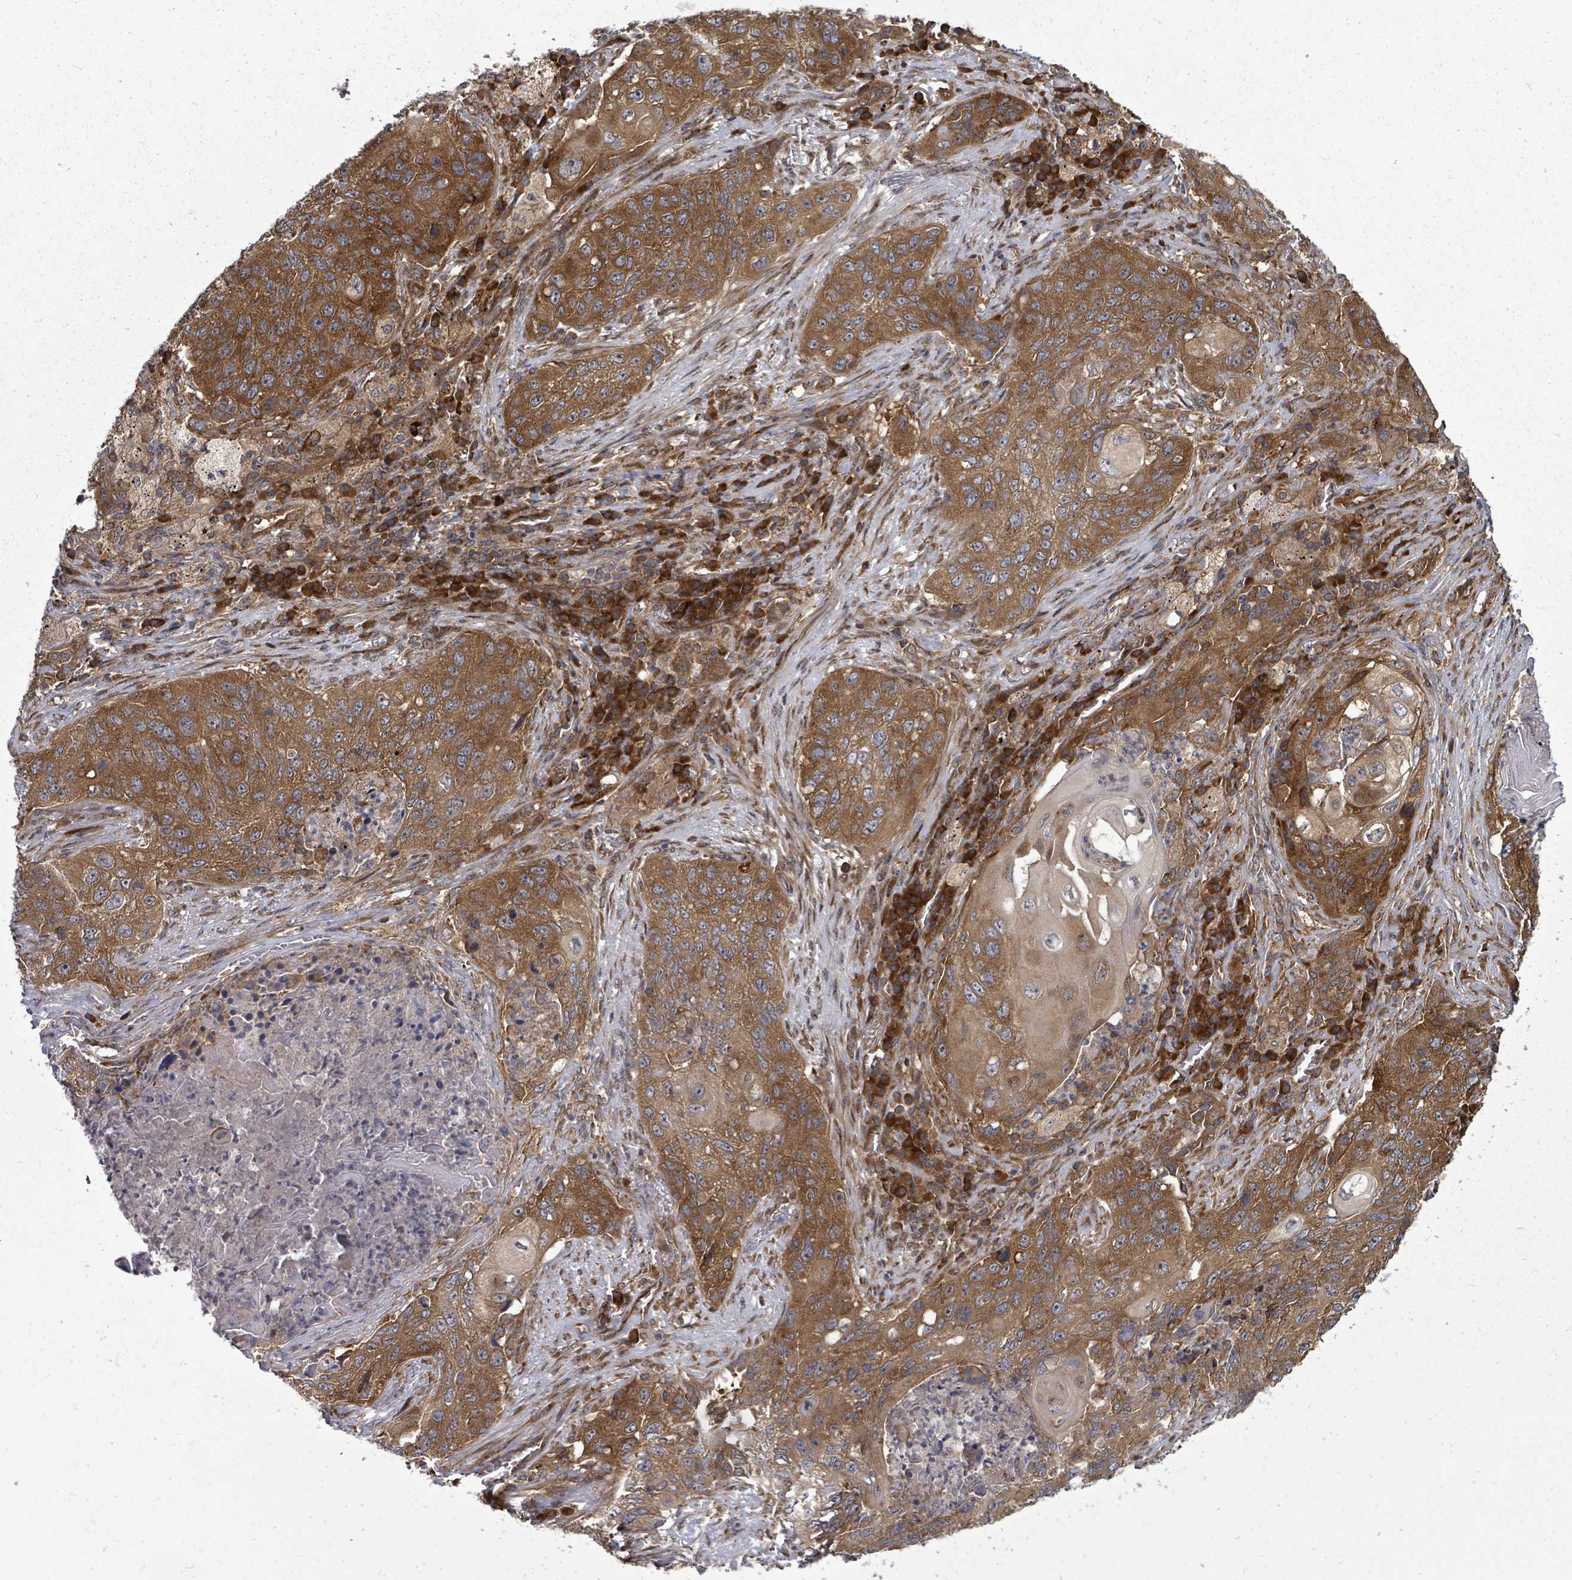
{"staining": {"intensity": "strong", "quantity": ">75%", "location": "cytoplasmic/membranous"}, "tissue": "lung cancer", "cell_type": "Tumor cells", "image_type": "cancer", "snomed": [{"axis": "morphology", "description": "Squamous cell carcinoma, NOS"}, {"axis": "topography", "description": "Lung"}], "caption": "Lung cancer (squamous cell carcinoma) tissue exhibits strong cytoplasmic/membranous positivity in approximately >75% of tumor cells, visualized by immunohistochemistry.", "gene": "EIF3C", "patient": {"sex": "female", "age": 63}}